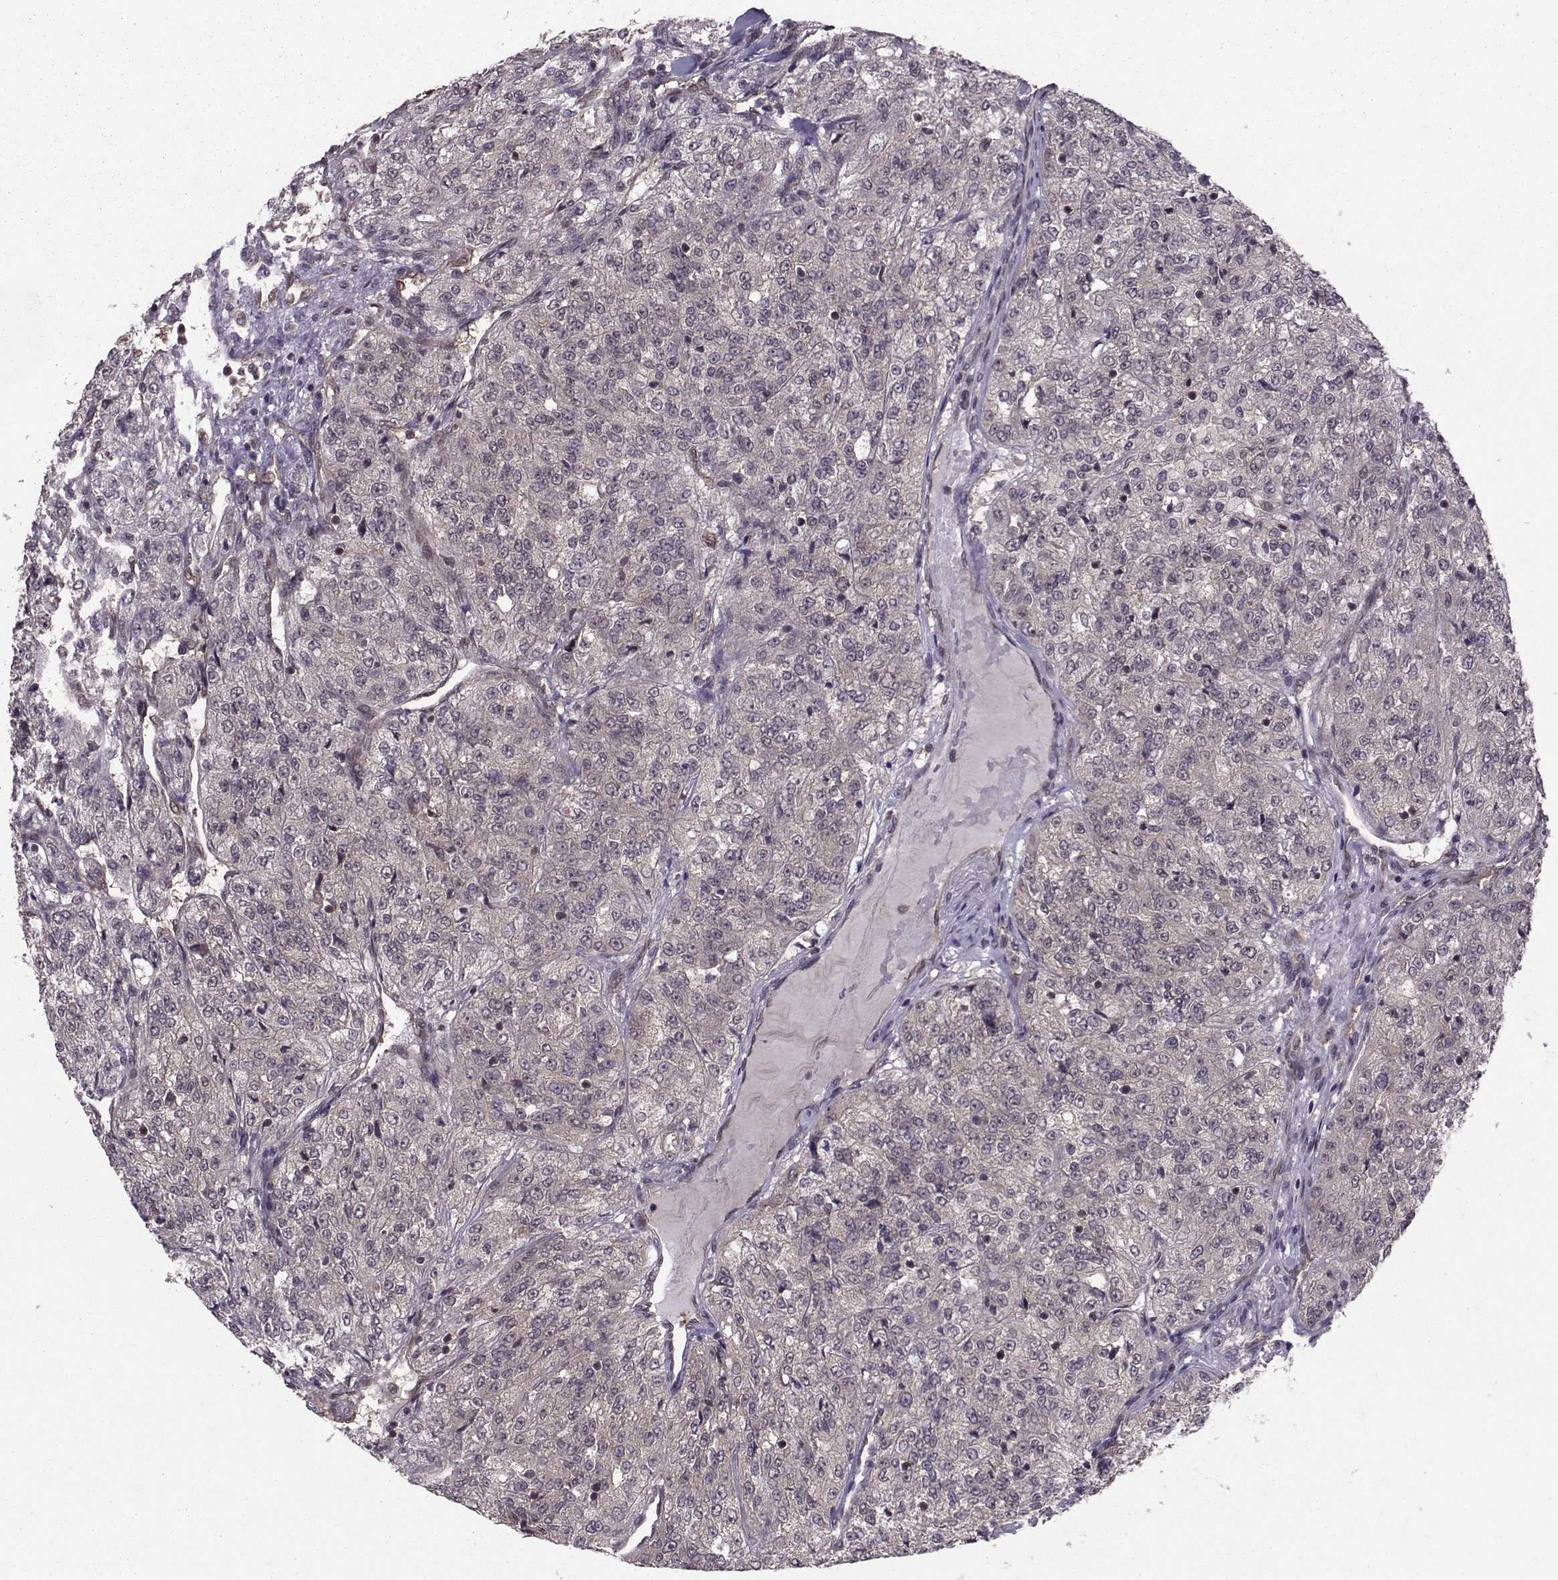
{"staining": {"intensity": "negative", "quantity": "none", "location": "none"}, "tissue": "renal cancer", "cell_type": "Tumor cells", "image_type": "cancer", "snomed": [{"axis": "morphology", "description": "Adenocarcinoma, NOS"}, {"axis": "topography", "description": "Kidney"}], "caption": "This is an IHC photomicrograph of renal adenocarcinoma. There is no positivity in tumor cells.", "gene": "PPP2R2A", "patient": {"sex": "female", "age": 63}}